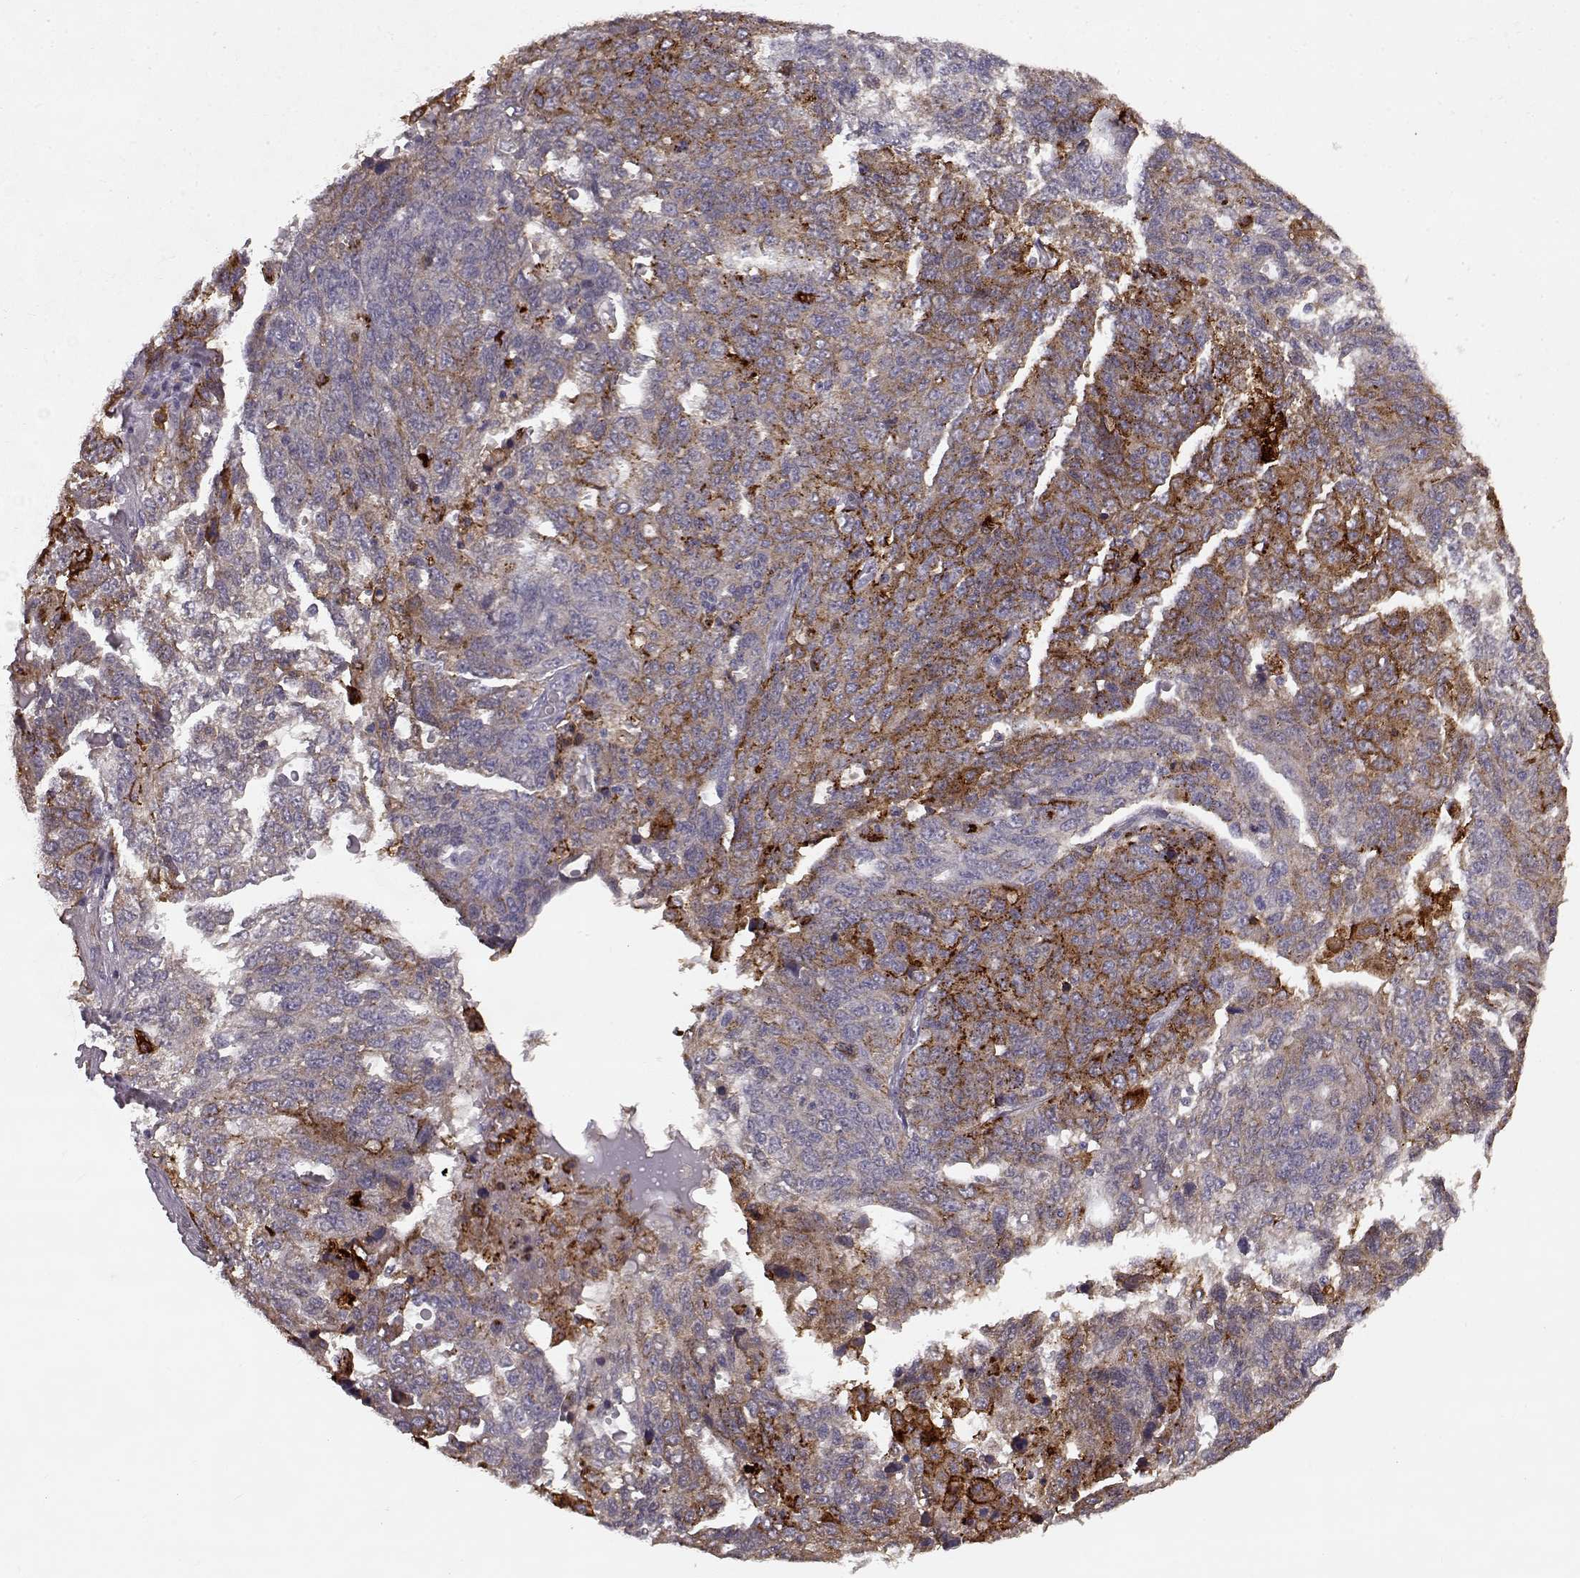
{"staining": {"intensity": "moderate", "quantity": "<25%", "location": "cytoplasmic/membranous"}, "tissue": "ovarian cancer", "cell_type": "Tumor cells", "image_type": "cancer", "snomed": [{"axis": "morphology", "description": "Cystadenocarcinoma, serous, NOS"}, {"axis": "topography", "description": "Ovary"}], "caption": "An immunohistochemistry (IHC) histopathology image of neoplastic tissue is shown. Protein staining in brown labels moderate cytoplasmic/membranous positivity in ovarian cancer within tumor cells.", "gene": "CCNF", "patient": {"sex": "female", "age": 71}}